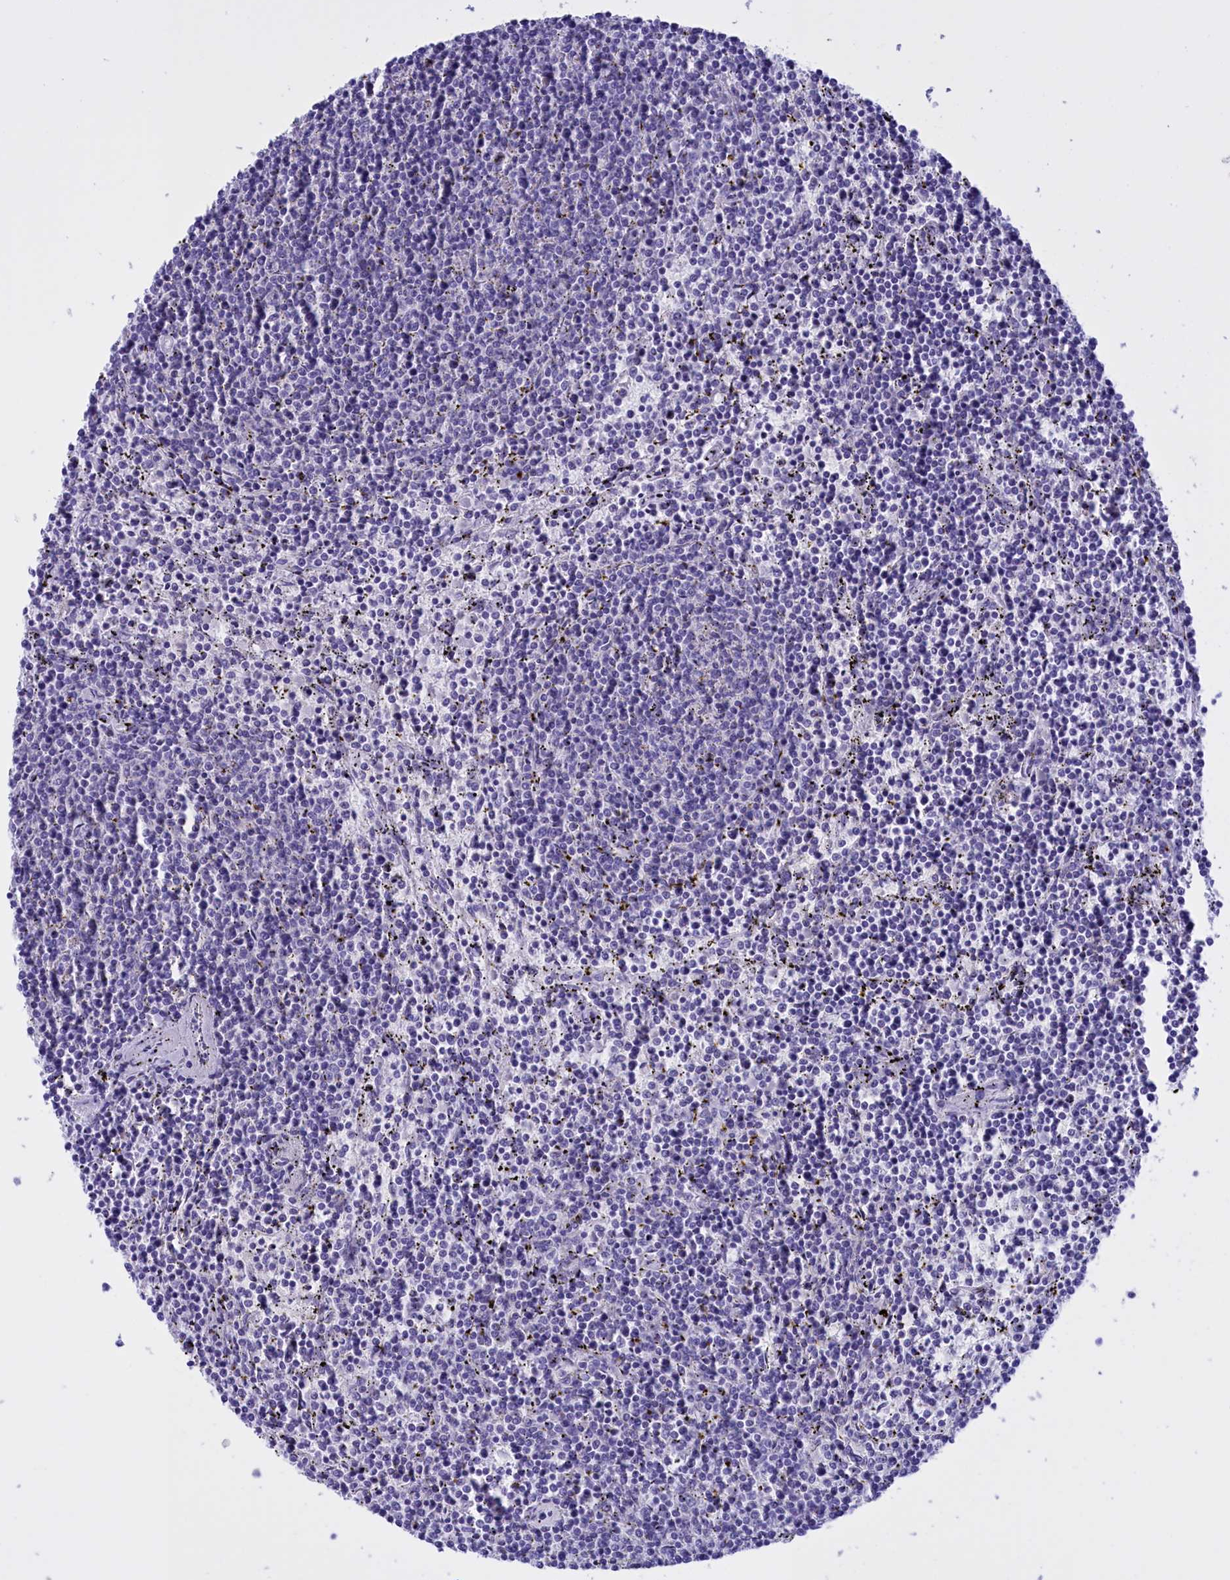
{"staining": {"intensity": "negative", "quantity": "none", "location": "none"}, "tissue": "lymphoma", "cell_type": "Tumor cells", "image_type": "cancer", "snomed": [{"axis": "morphology", "description": "Malignant lymphoma, non-Hodgkin's type, Low grade"}, {"axis": "topography", "description": "Spleen"}], "caption": "Tumor cells are negative for brown protein staining in low-grade malignant lymphoma, non-Hodgkin's type.", "gene": "PROK2", "patient": {"sex": "female", "age": 50}}